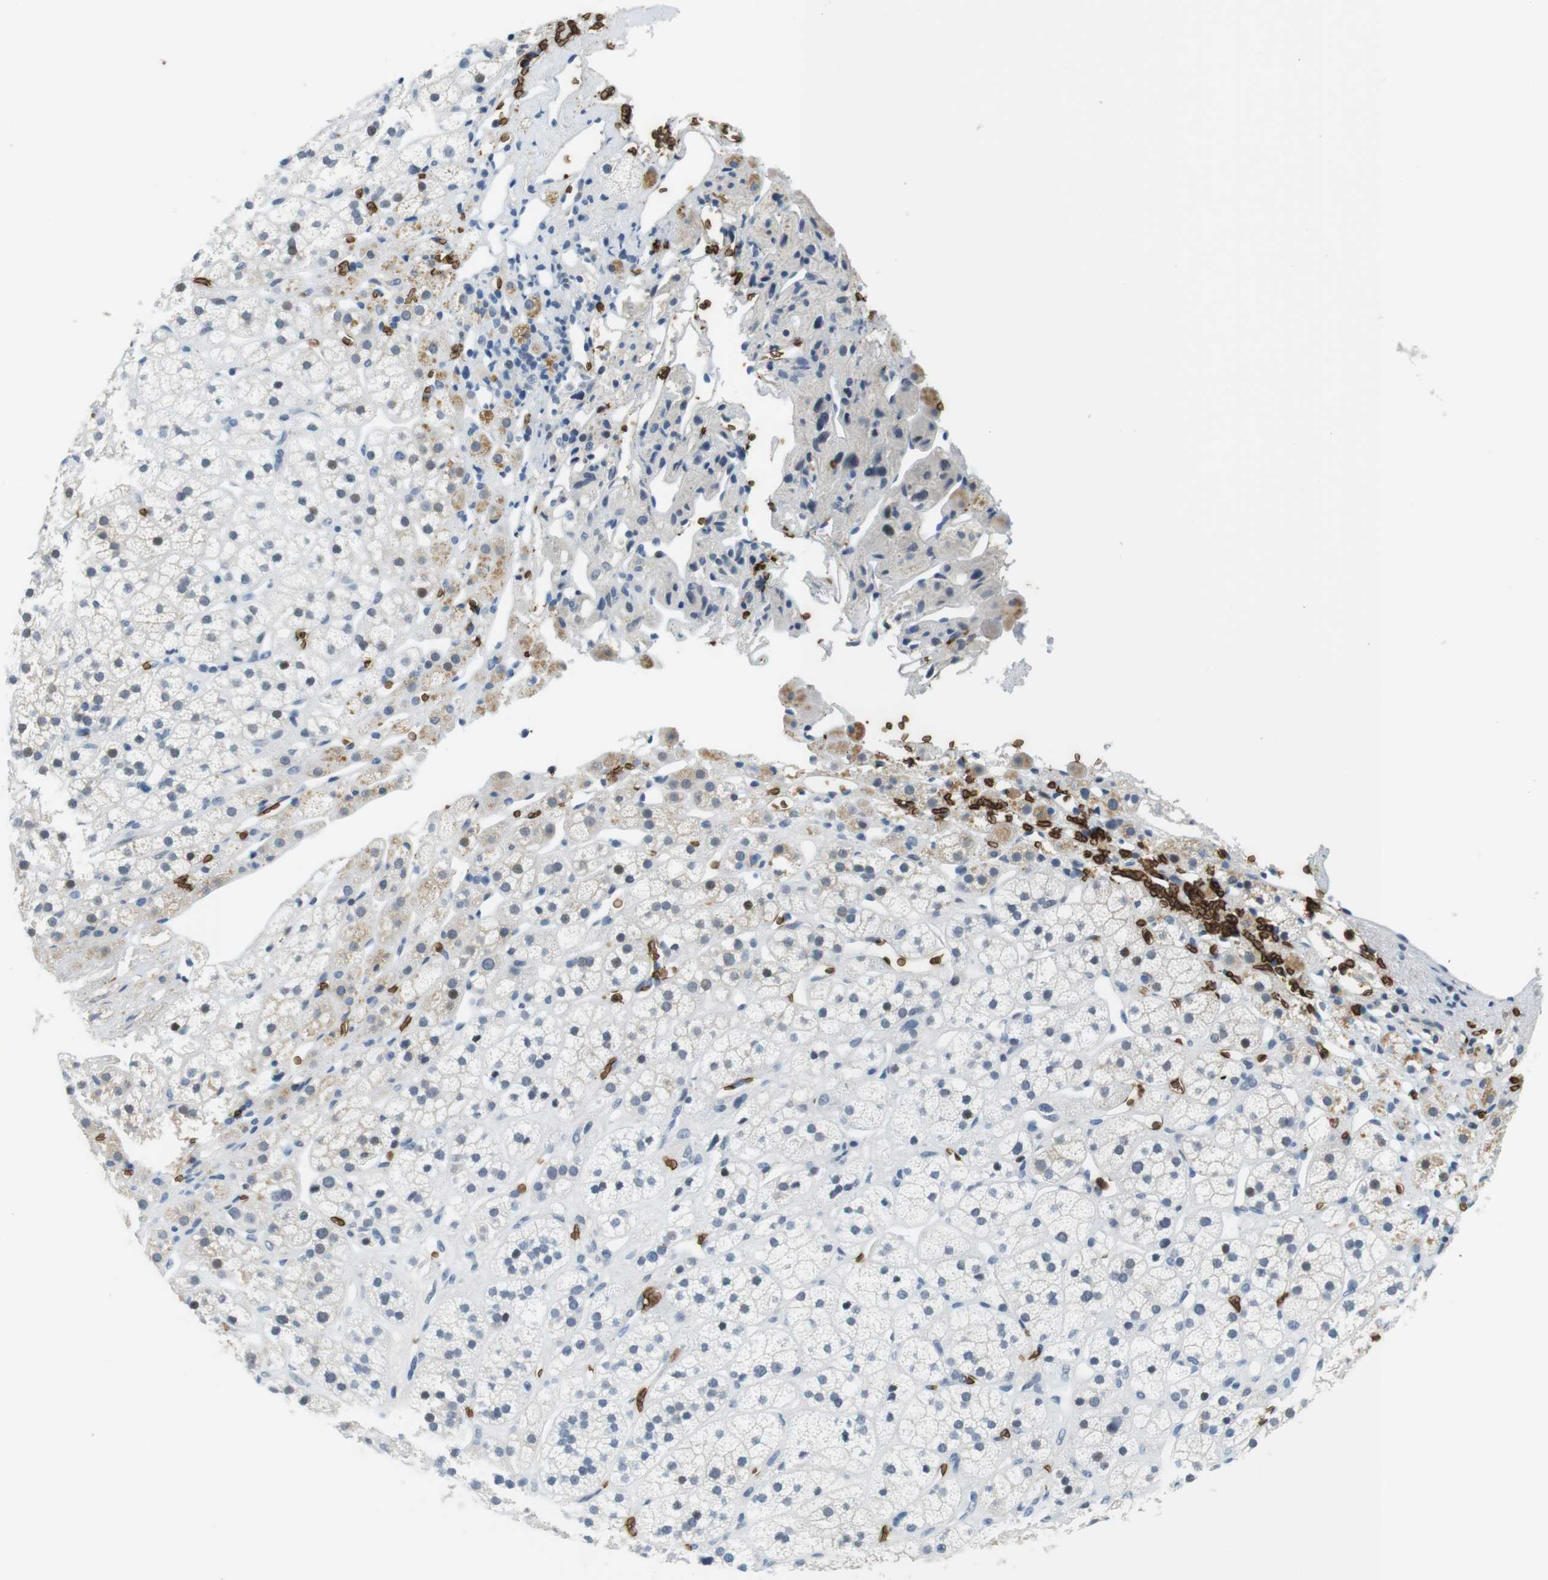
{"staining": {"intensity": "negative", "quantity": "none", "location": "none"}, "tissue": "adrenal gland", "cell_type": "Glandular cells", "image_type": "normal", "snomed": [{"axis": "morphology", "description": "Normal tissue, NOS"}, {"axis": "topography", "description": "Adrenal gland"}], "caption": "DAB (3,3'-diaminobenzidine) immunohistochemical staining of benign human adrenal gland displays no significant expression in glandular cells.", "gene": "SLC4A1", "patient": {"sex": "male", "age": 56}}